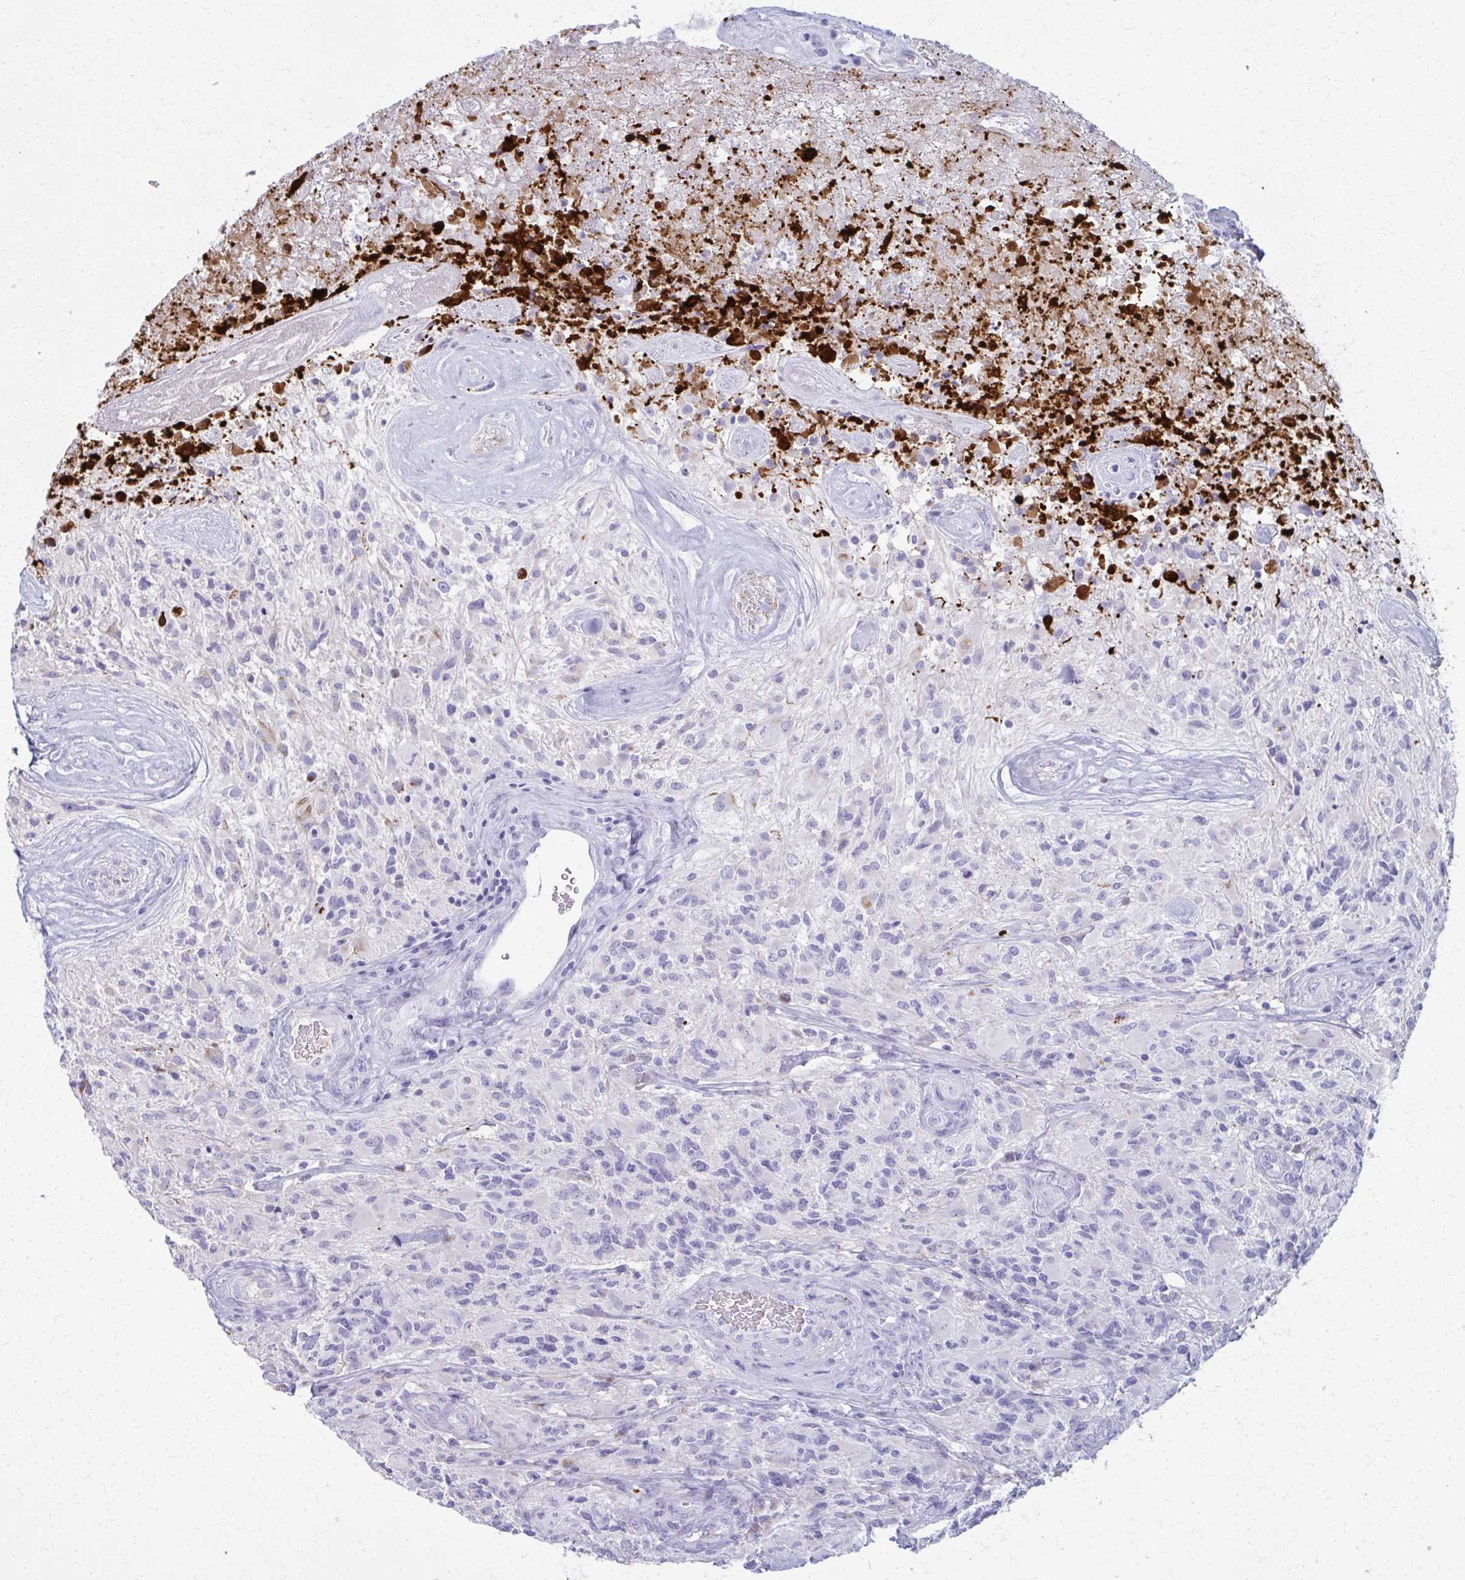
{"staining": {"intensity": "negative", "quantity": "none", "location": "none"}, "tissue": "glioma", "cell_type": "Tumor cells", "image_type": "cancer", "snomed": [{"axis": "morphology", "description": "Glioma, malignant, High grade"}, {"axis": "topography", "description": "Brain"}], "caption": "A micrograph of human malignant glioma (high-grade) is negative for staining in tumor cells. Nuclei are stained in blue.", "gene": "OR4M1", "patient": {"sex": "female", "age": 65}}